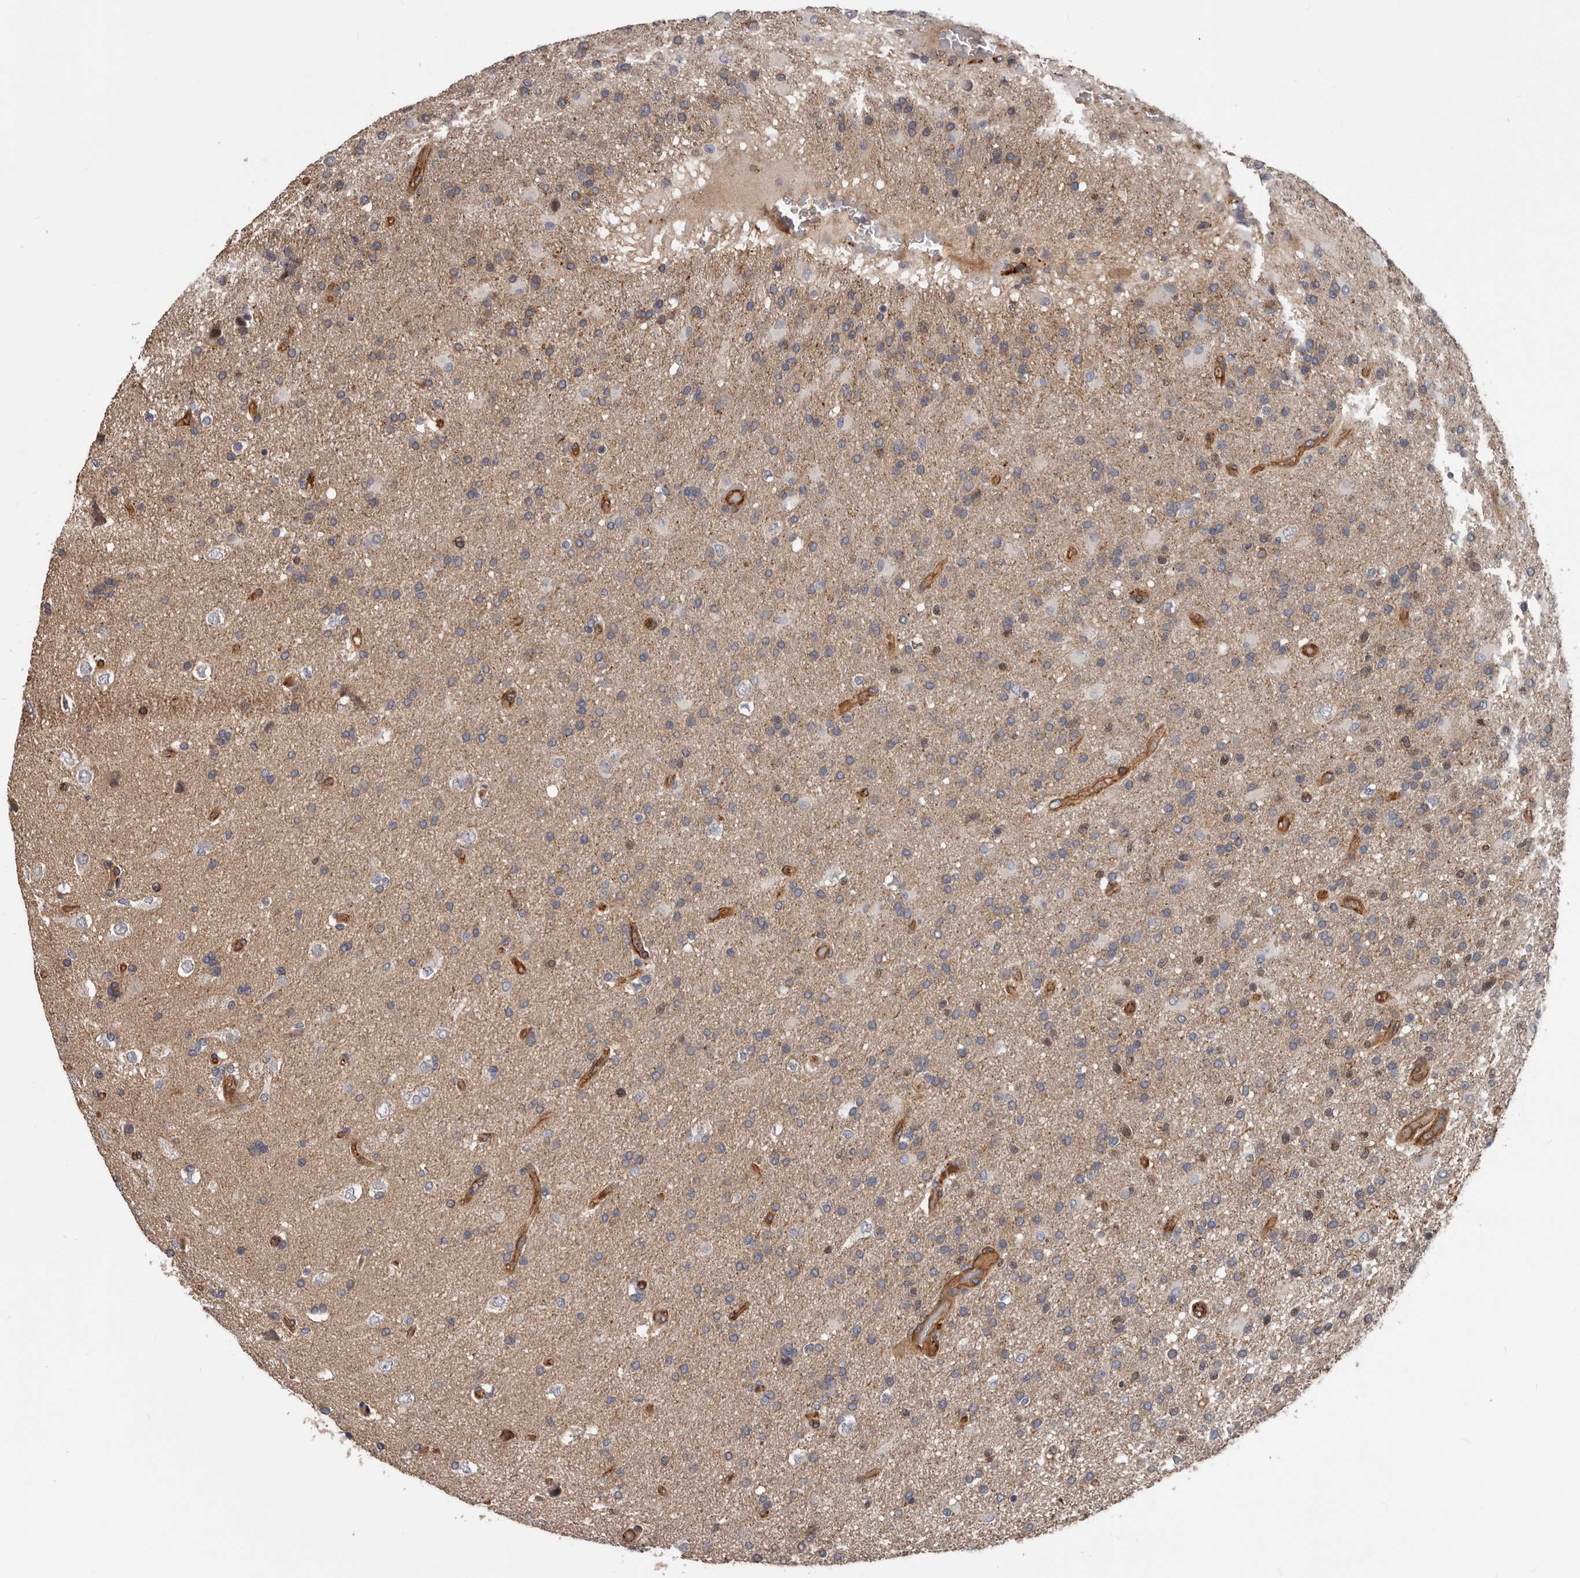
{"staining": {"intensity": "weak", "quantity": ">75%", "location": "cytoplasmic/membranous"}, "tissue": "glioma", "cell_type": "Tumor cells", "image_type": "cancer", "snomed": [{"axis": "morphology", "description": "Glioma, malignant, High grade"}, {"axis": "topography", "description": "Brain"}], "caption": "A high-resolution photomicrograph shows immunohistochemistry (IHC) staining of malignant glioma (high-grade), which reveals weak cytoplasmic/membranous expression in approximately >75% of tumor cells.", "gene": "PNRC2", "patient": {"sex": "male", "age": 72}}